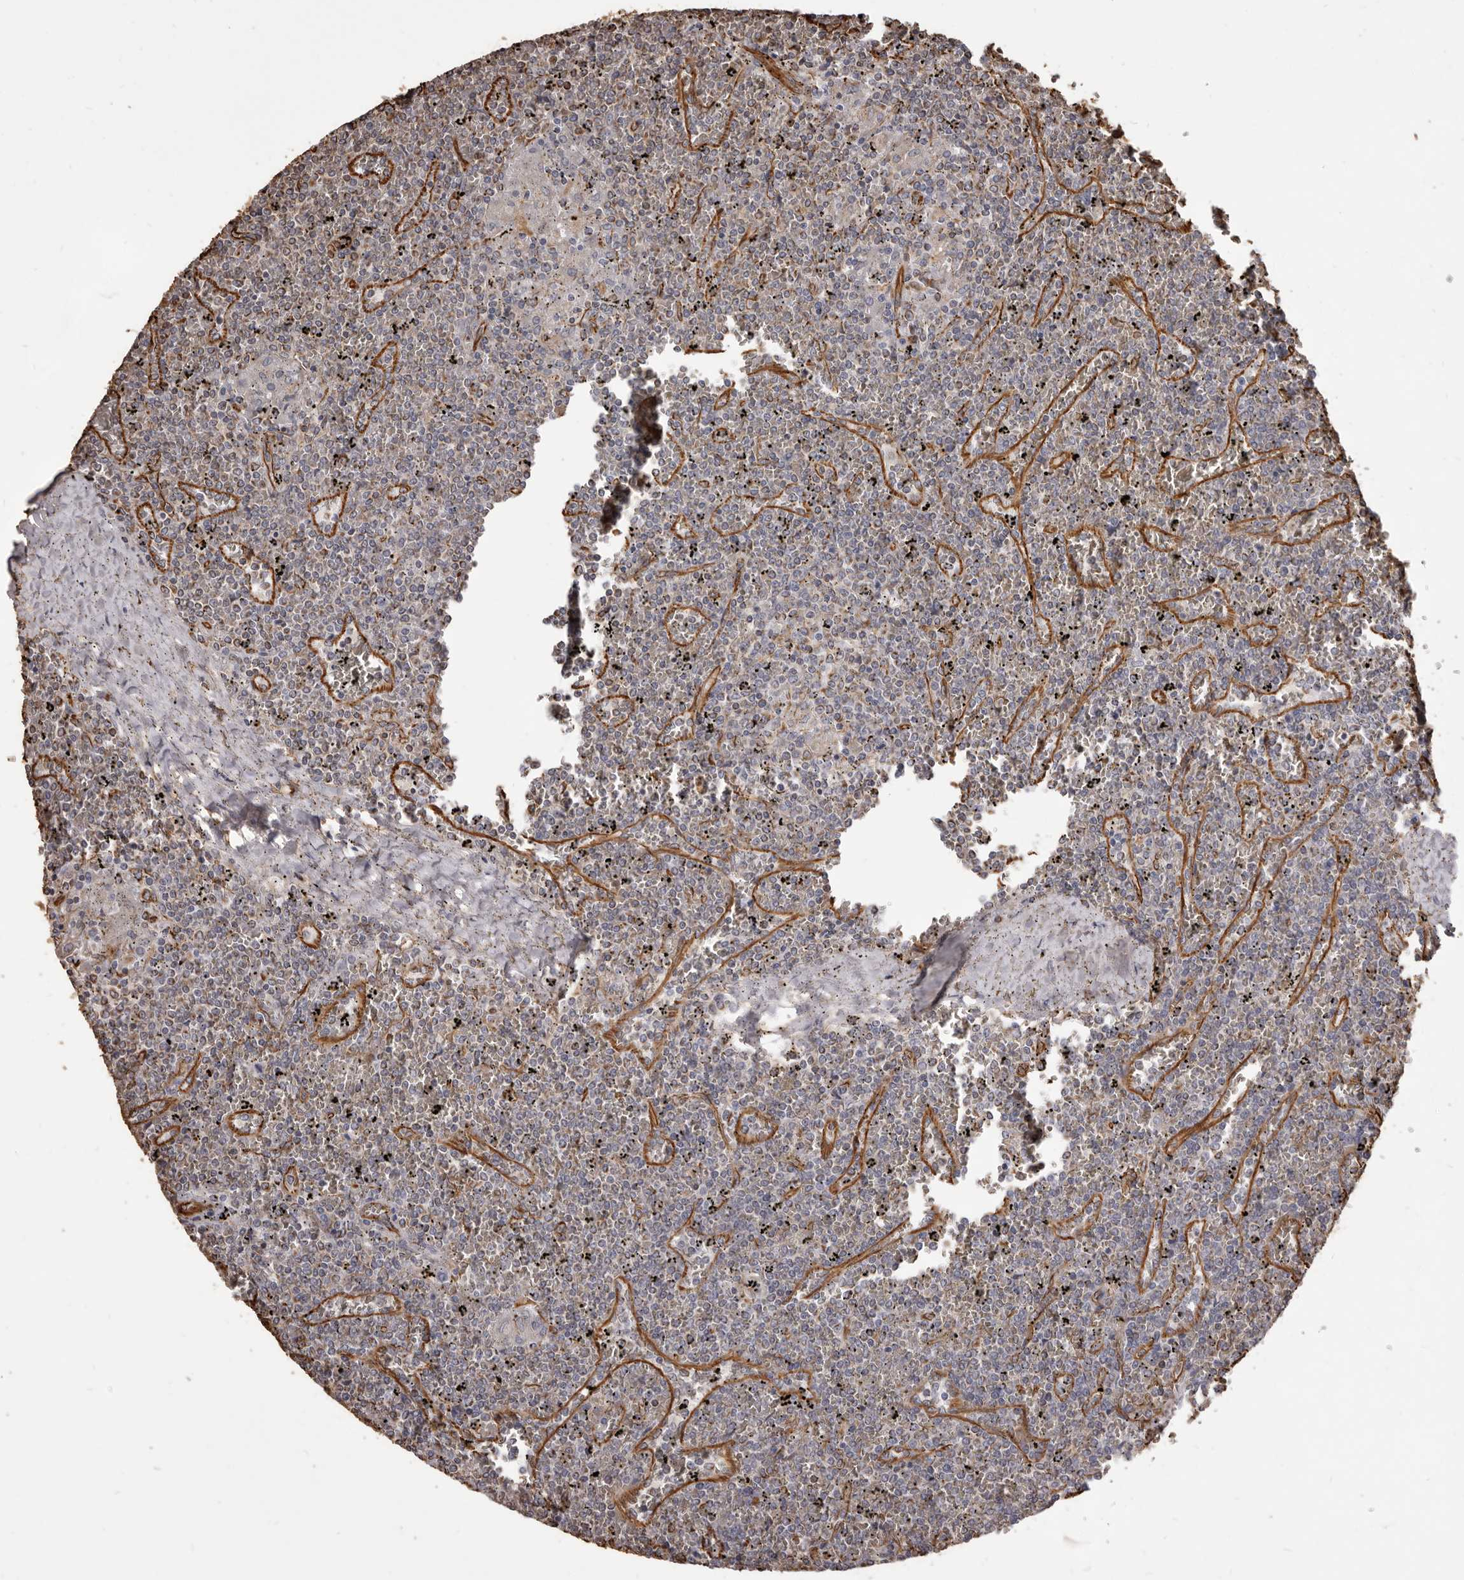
{"staining": {"intensity": "weak", "quantity": "<25%", "location": "cytoplasmic/membranous"}, "tissue": "lymphoma", "cell_type": "Tumor cells", "image_type": "cancer", "snomed": [{"axis": "morphology", "description": "Malignant lymphoma, non-Hodgkin's type, Low grade"}, {"axis": "topography", "description": "Spleen"}], "caption": "This image is of lymphoma stained with immunohistochemistry to label a protein in brown with the nuclei are counter-stained blue. There is no positivity in tumor cells.", "gene": "MTURN", "patient": {"sex": "female", "age": 19}}